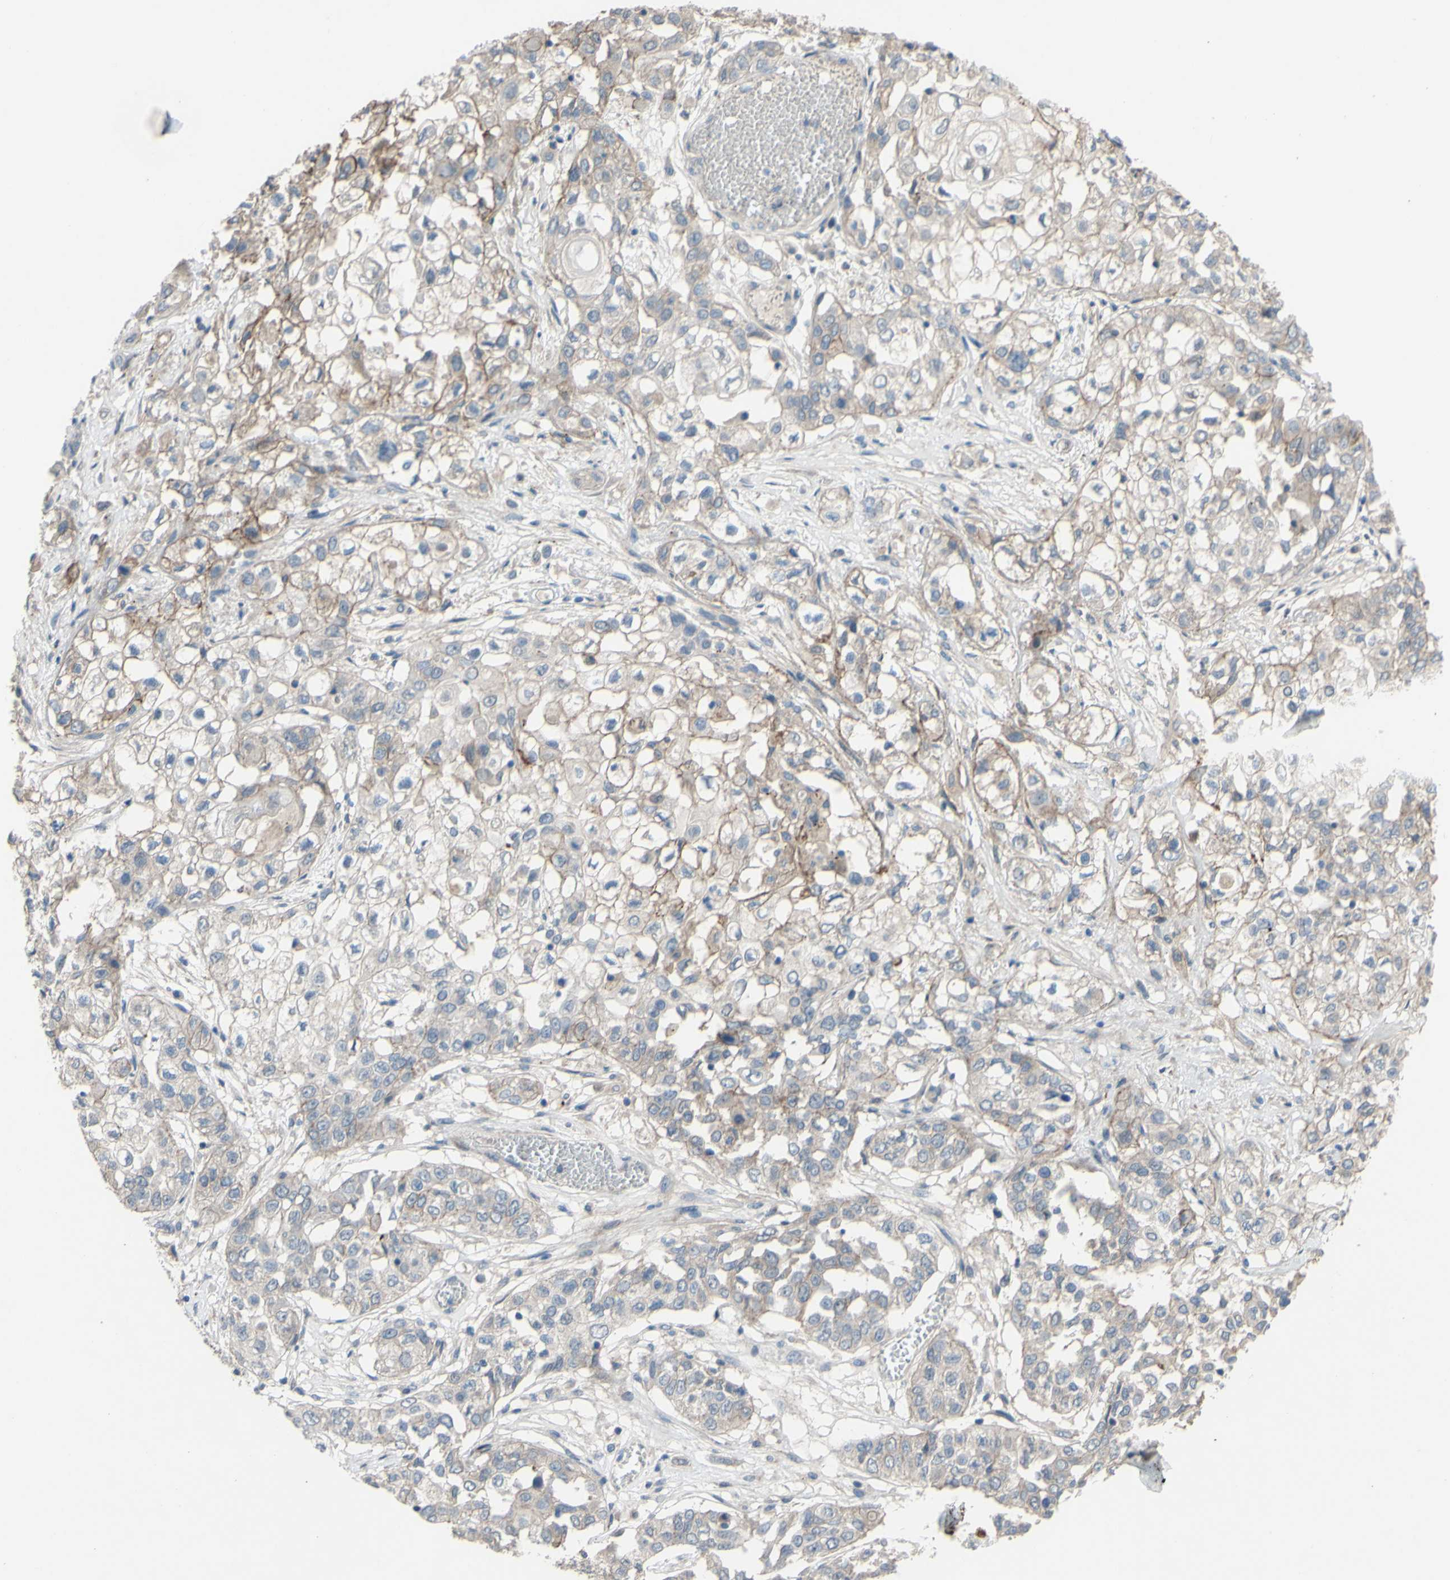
{"staining": {"intensity": "weak", "quantity": "25%-75%", "location": "cytoplasmic/membranous"}, "tissue": "lung cancer", "cell_type": "Tumor cells", "image_type": "cancer", "snomed": [{"axis": "morphology", "description": "Squamous cell carcinoma, NOS"}, {"axis": "topography", "description": "Lung"}], "caption": "An immunohistochemistry image of tumor tissue is shown. Protein staining in brown highlights weak cytoplasmic/membranous positivity in squamous cell carcinoma (lung) within tumor cells.", "gene": "CDCP1", "patient": {"sex": "male", "age": 71}}